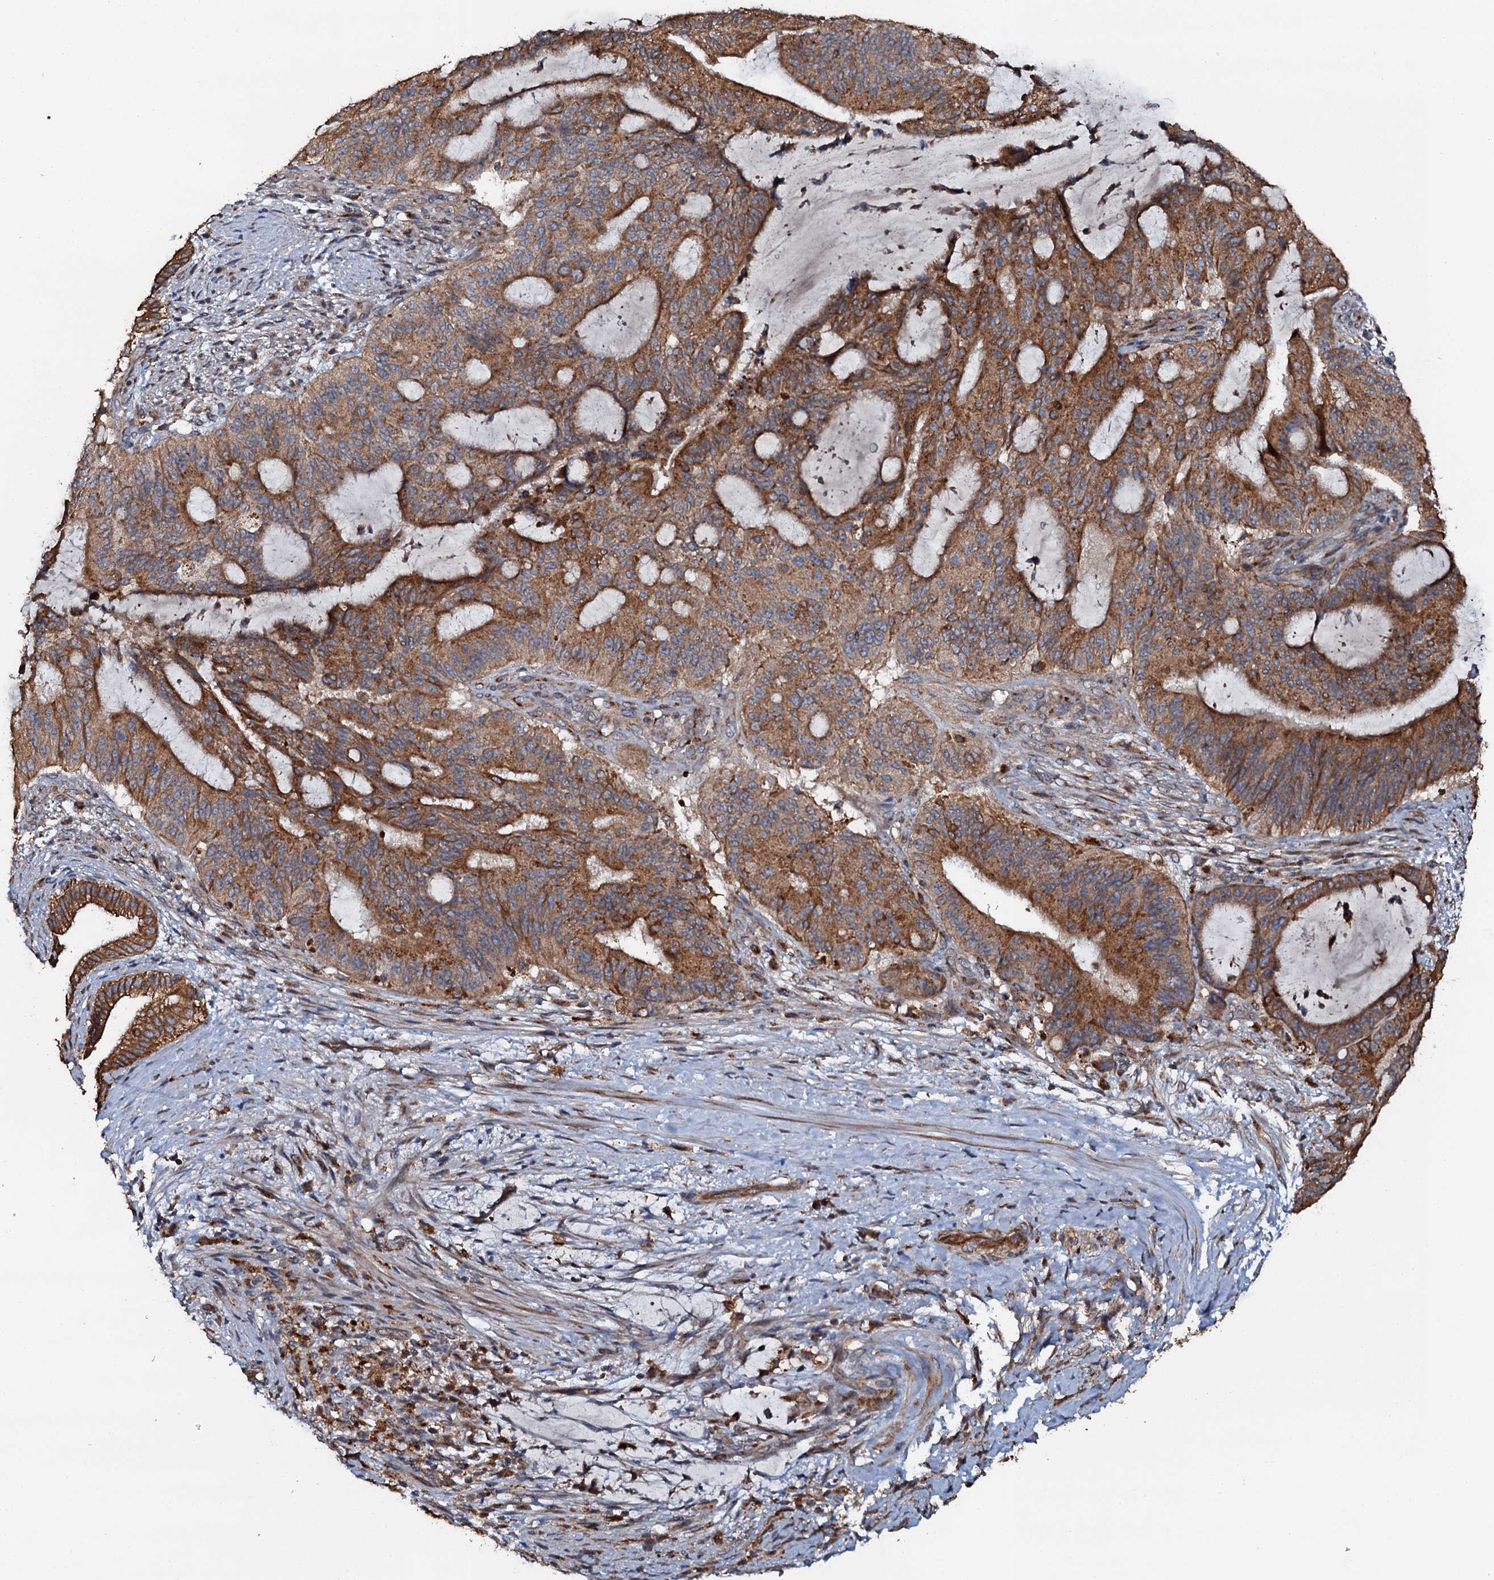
{"staining": {"intensity": "strong", "quantity": ">75%", "location": "cytoplasmic/membranous"}, "tissue": "liver cancer", "cell_type": "Tumor cells", "image_type": "cancer", "snomed": [{"axis": "morphology", "description": "Normal tissue, NOS"}, {"axis": "morphology", "description": "Cholangiocarcinoma"}, {"axis": "topography", "description": "Liver"}, {"axis": "topography", "description": "Peripheral nerve tissue"}], "caption": "An image of liver cancer (cholangiocarcinoma) stained for a protein demonstrates strong cytoplasmic/membranous brown staining in tumor cells.", "gene": "GLCE", "patient": {"sex": "female", "age": 73}}